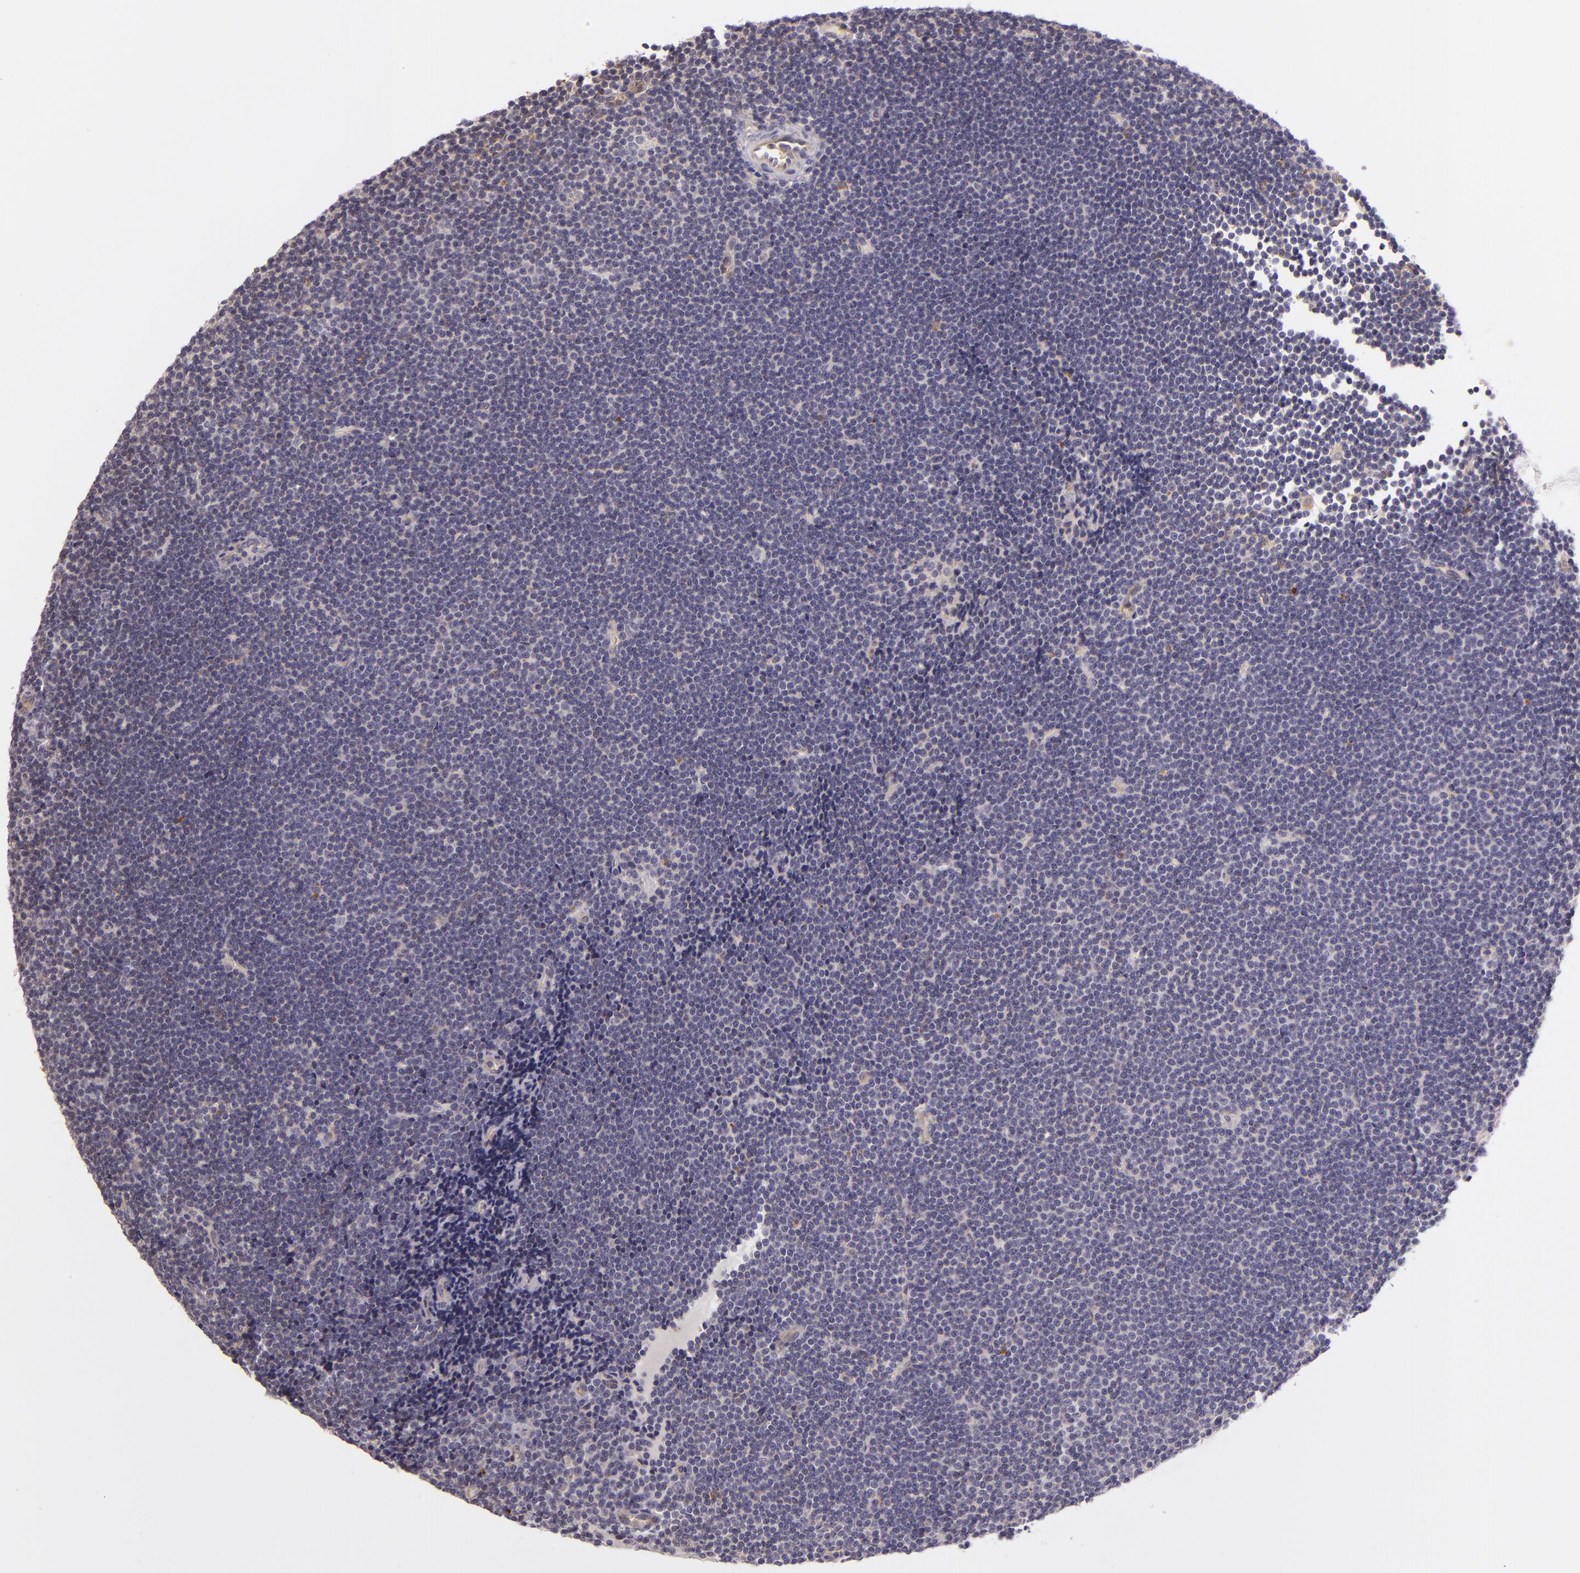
{"staining": {"intensity": "negative", "quantity": "none", "location": "none"}, "tissue": "lymphoma", "cell_type": "Tumor cells", "image_type": "cancer", "snomed": [{"axis": "morphology", "description": "Malignant lymphoma, non-Hodgkin's type, Low grade"}, {"axis": "topography", "description": "Lymph node"}], "caption": "Malignant lymphoma, non-Hodgkin's type (low-grade) stained for a protein using immunohistochemistry (IHC) demonstrates no expression tumor cells.", "gene": "CTSF", "patient": {"sex": "female", "age": 73}}